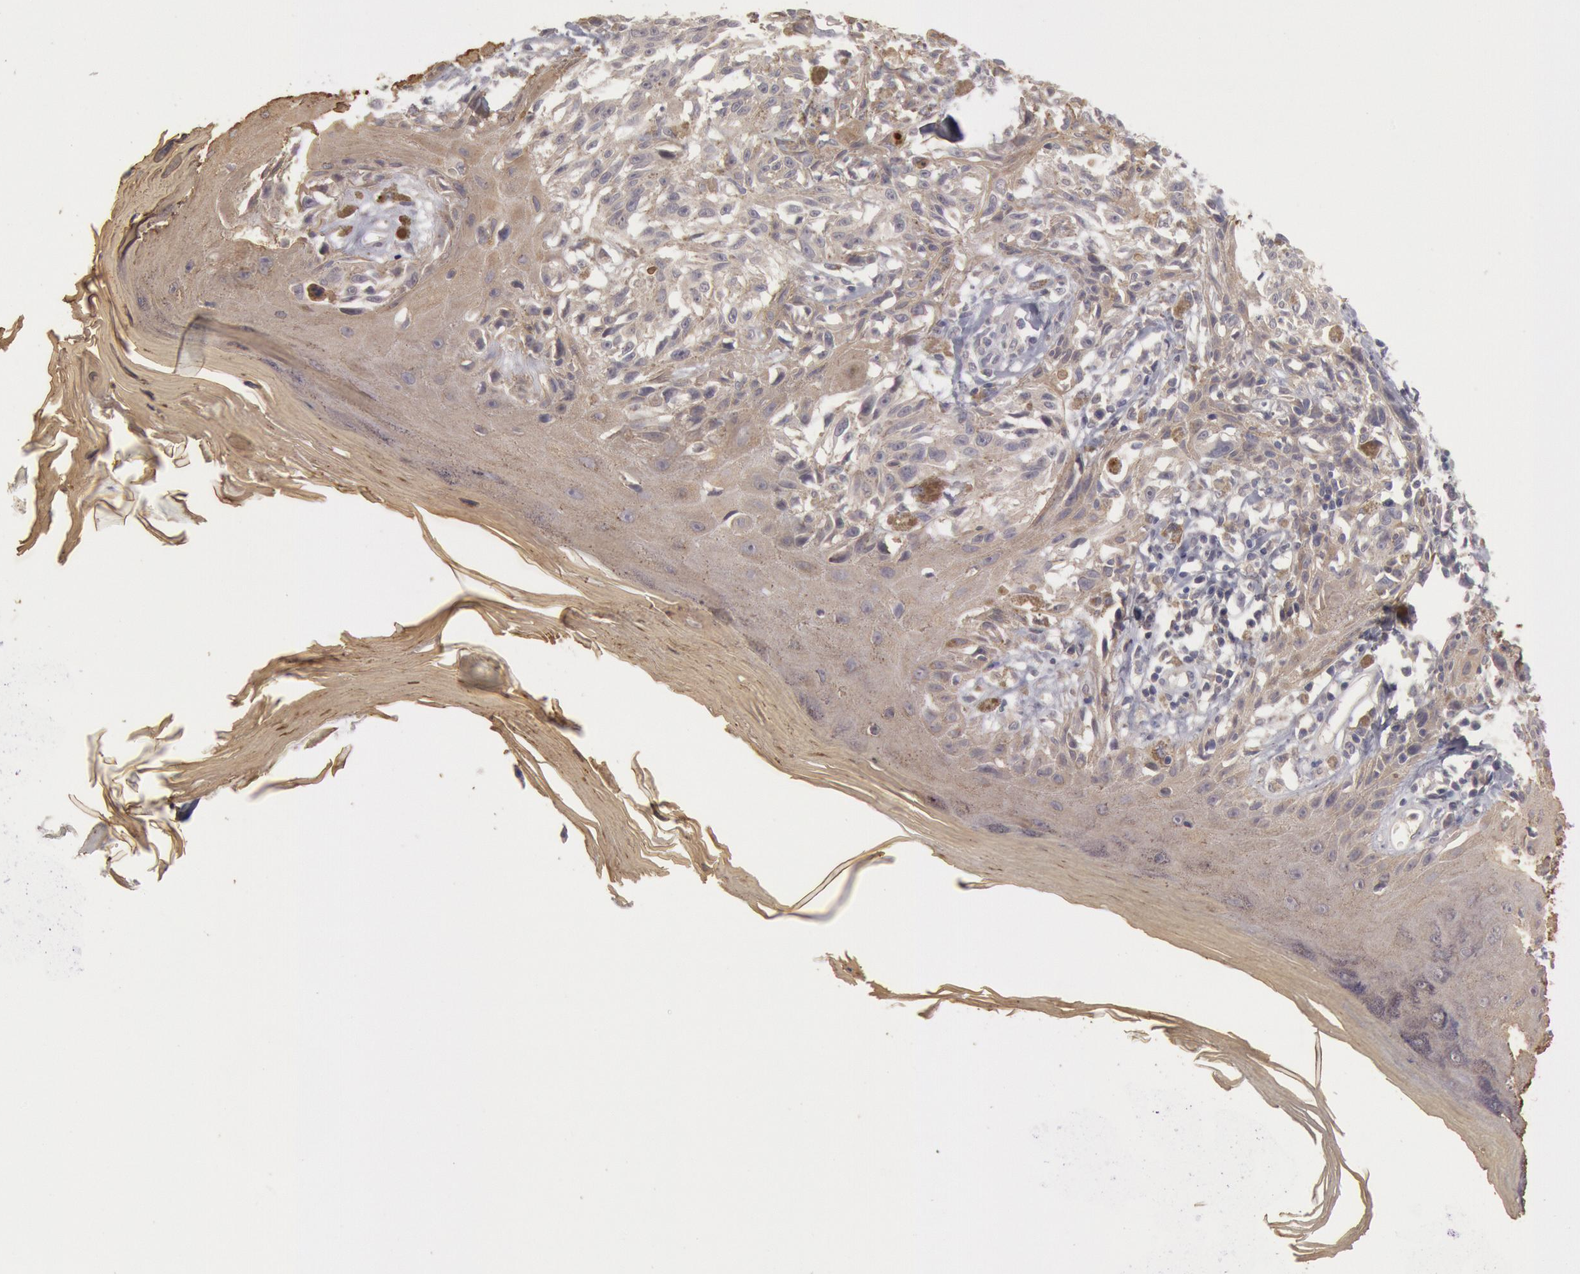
{"staining": {"intensity": "negative", "quantity": "none", "location": "none"}, "tissue": "melanoma", "cell_type": "Tumor cells", "image_type": "cancer", "snomed": [{"axis": "morphology", "description": "Malignant melanoma, NOS"}, {"axis": "topography", "description": "Skin"}], "caption": "DAB (3,3'-diaminobenzidine) immunohistochemical staining of human malignant melanoma reveals no significant positivity in tumor cells.", "gene": "ZFP36L1", "patient": {"sex": "female", "age": 77}}